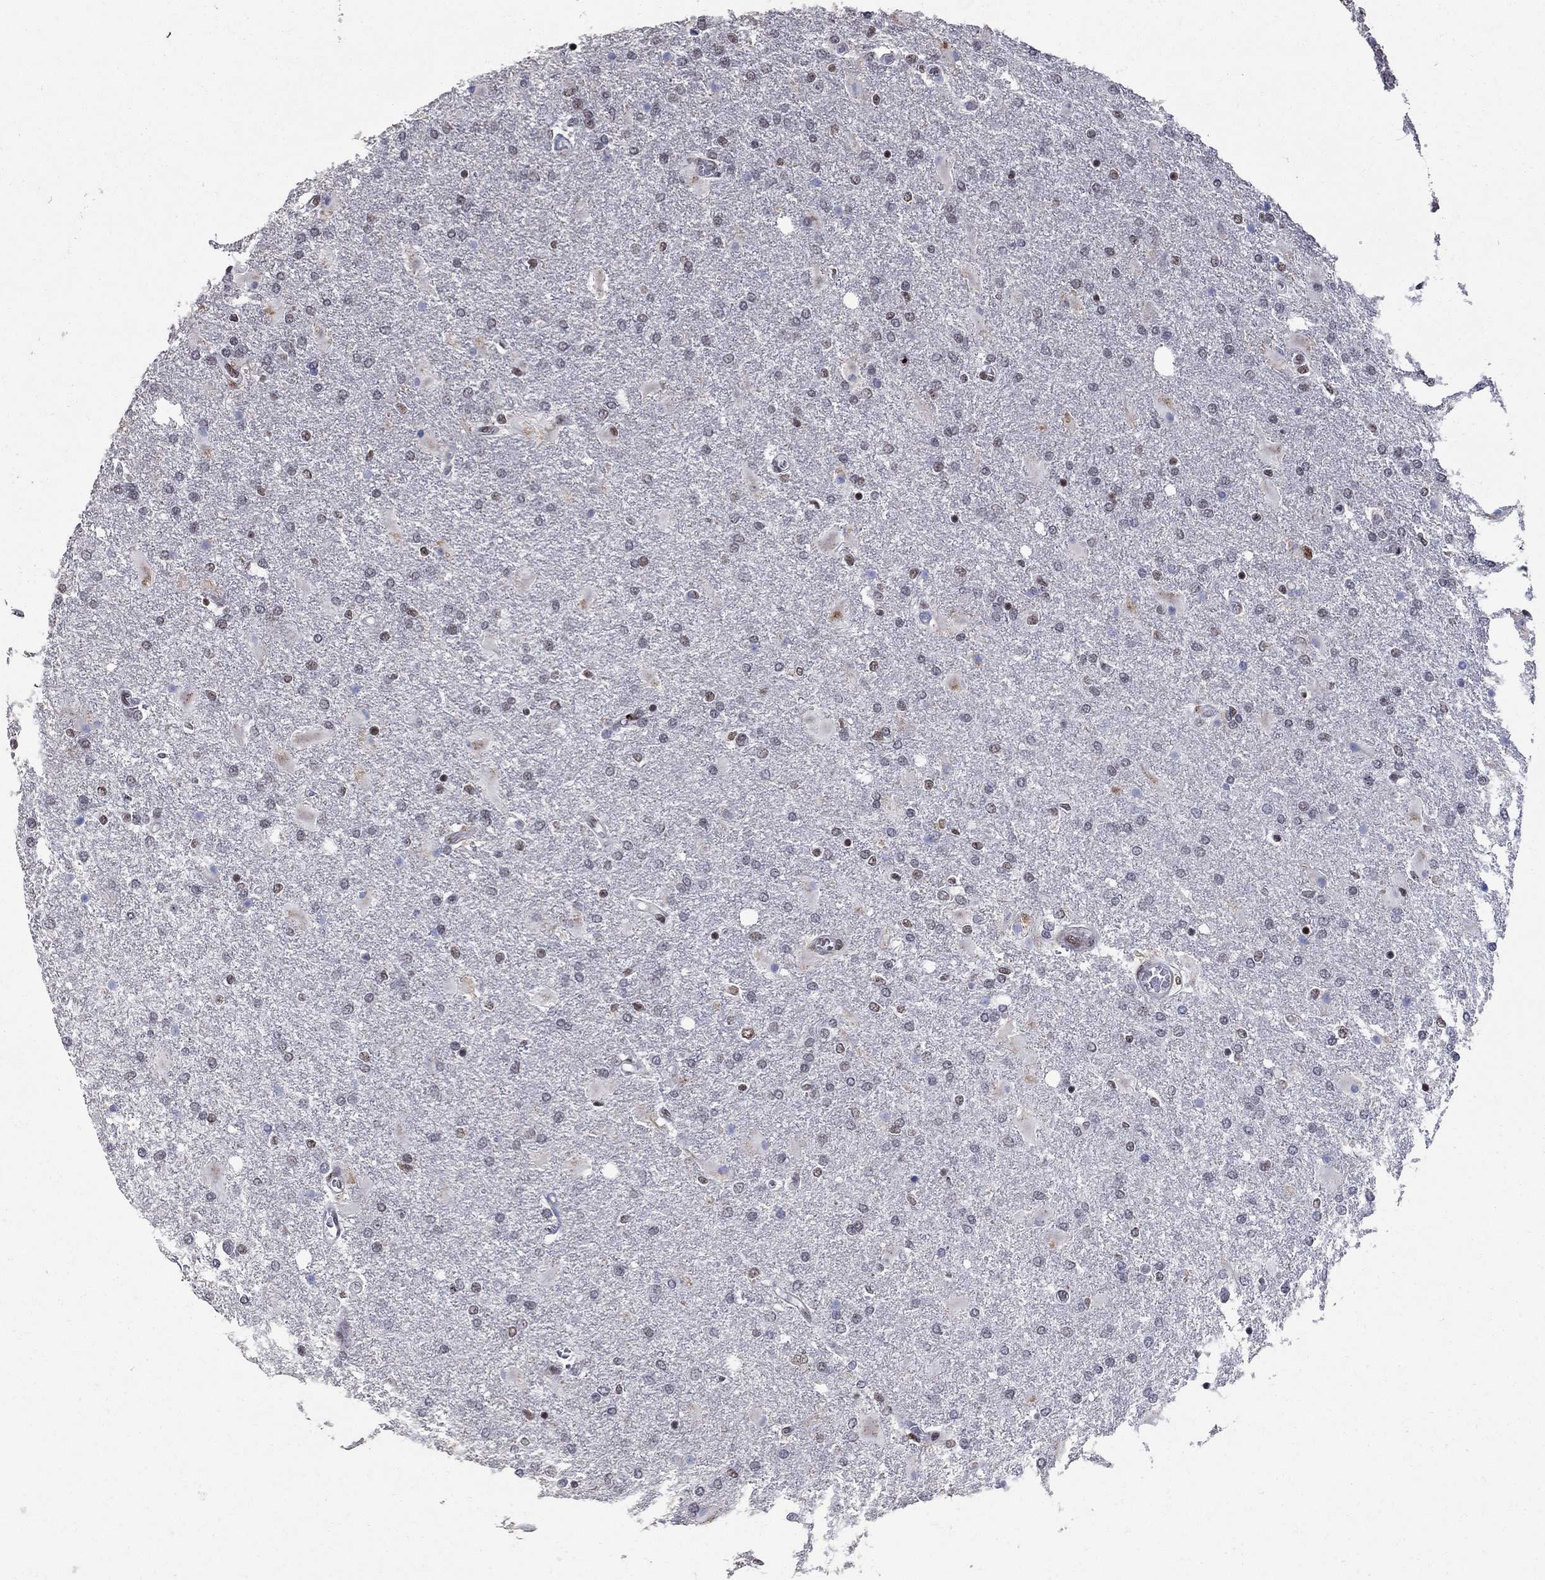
{"staining": {"intensity": "moderate", "quantity": "<25%", "location": "nuclear"}, "tissue": "glioma", "cell_type": "Tumor cells", "image_type": "cancer", "snomed": [{"axis": "morphology", "description": "Glioma, malignant, High grade"}, {"axis": "topography", "description": "Cerebral cortex"}], "caption": "Immunohistochemistry photomicrograph of neoplastic tissue: glioma stained using immunohistochemistry (IHC) demonstrates low levels of moderate protein expression localized specifically in the nuclear of tumor cells, appearing as a nuclear brown color.", "gene": "PNISR", "patient": {"sex": "male", "age": 79}}